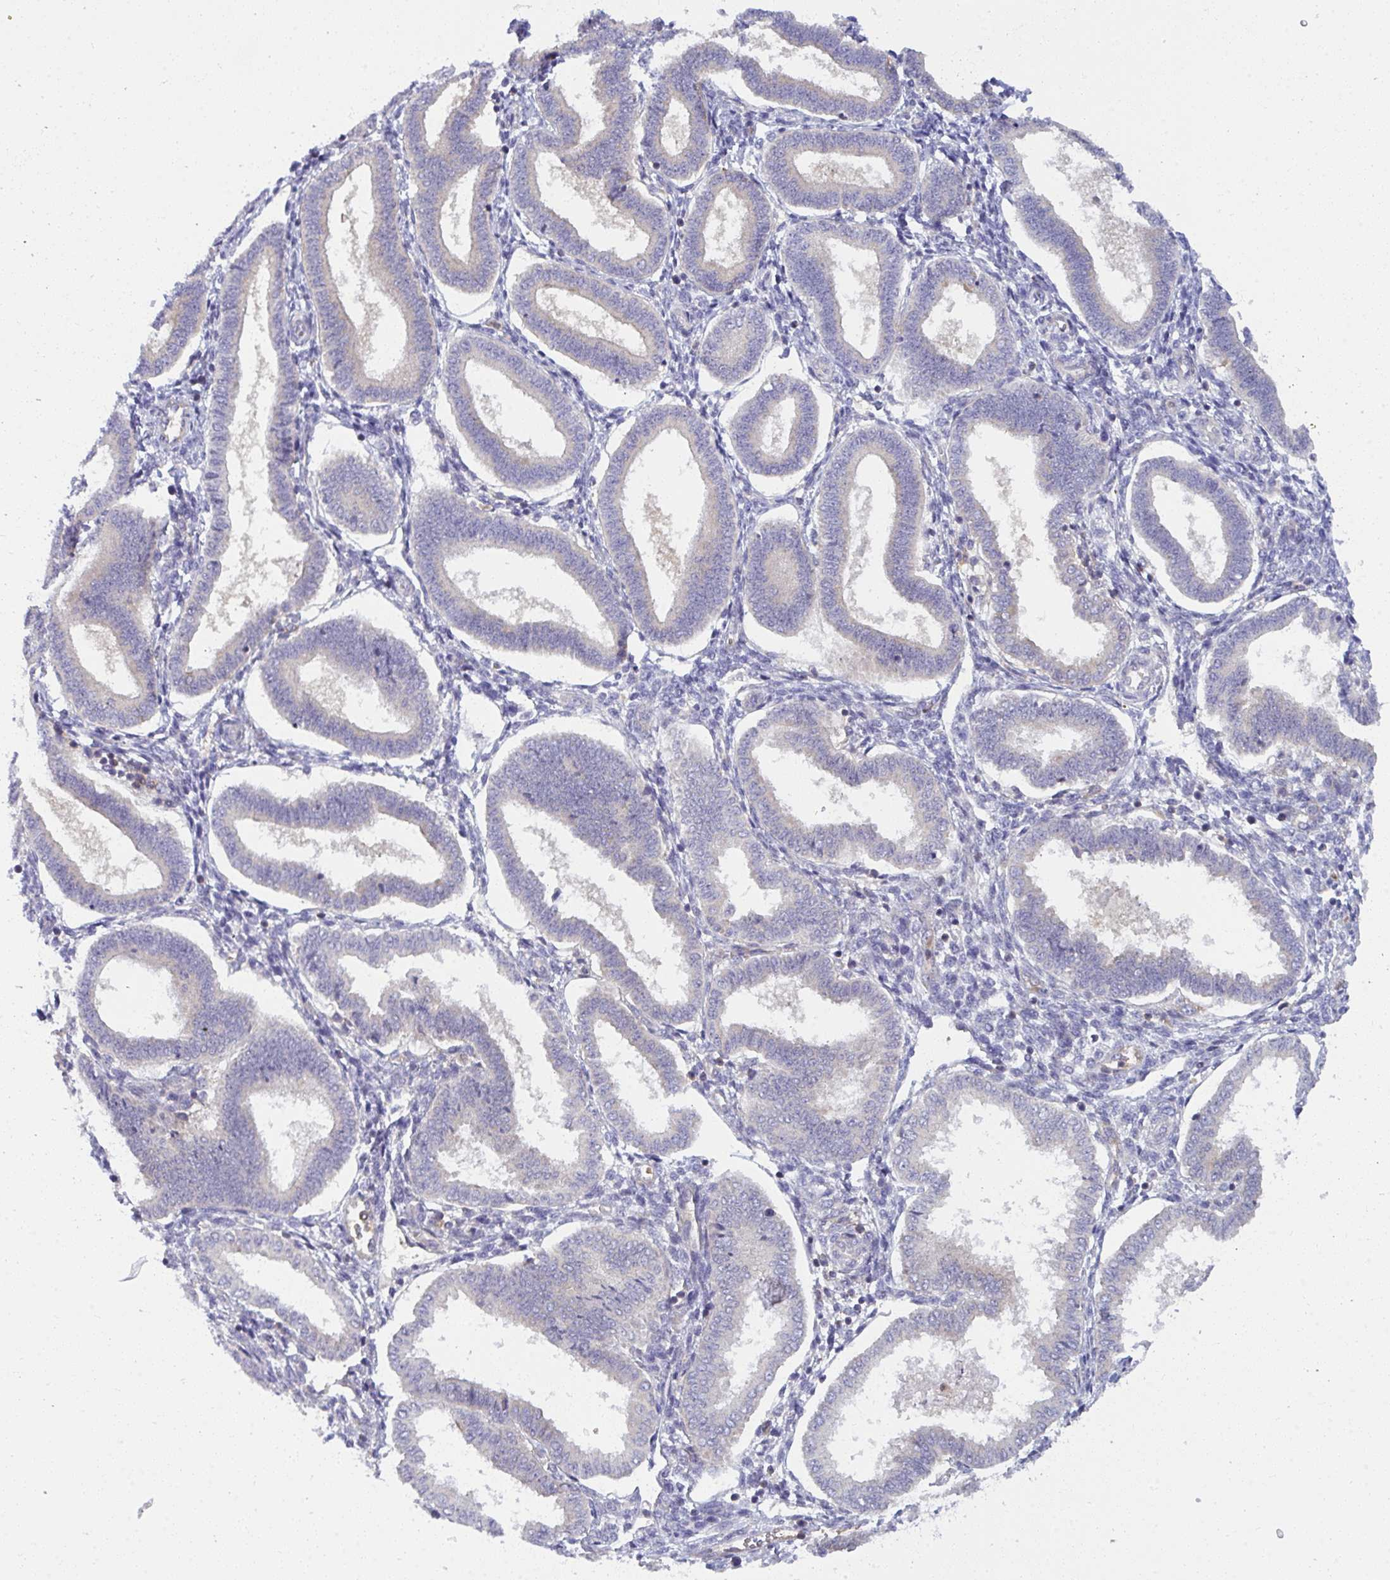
{"staining": {"intensity": "negative", "quantity": "none", "location": "none"}, "tissue": "endometrium", "cell_type": "Cells in endometrial stroma", "image_type": "normal", "snomed": [{"axis": "morphology", "description": "Normal tissue, NOS"}, {"axis": "topography", "description": "Endometrium"}], "caption": "An immunohistochemistry micrograph of benign endometrium is shown. There is no staining in cells in endometrial stroma of endometrium.", "gene": "SLC30A6", "patient": {"sex": "female", "age": 24}}